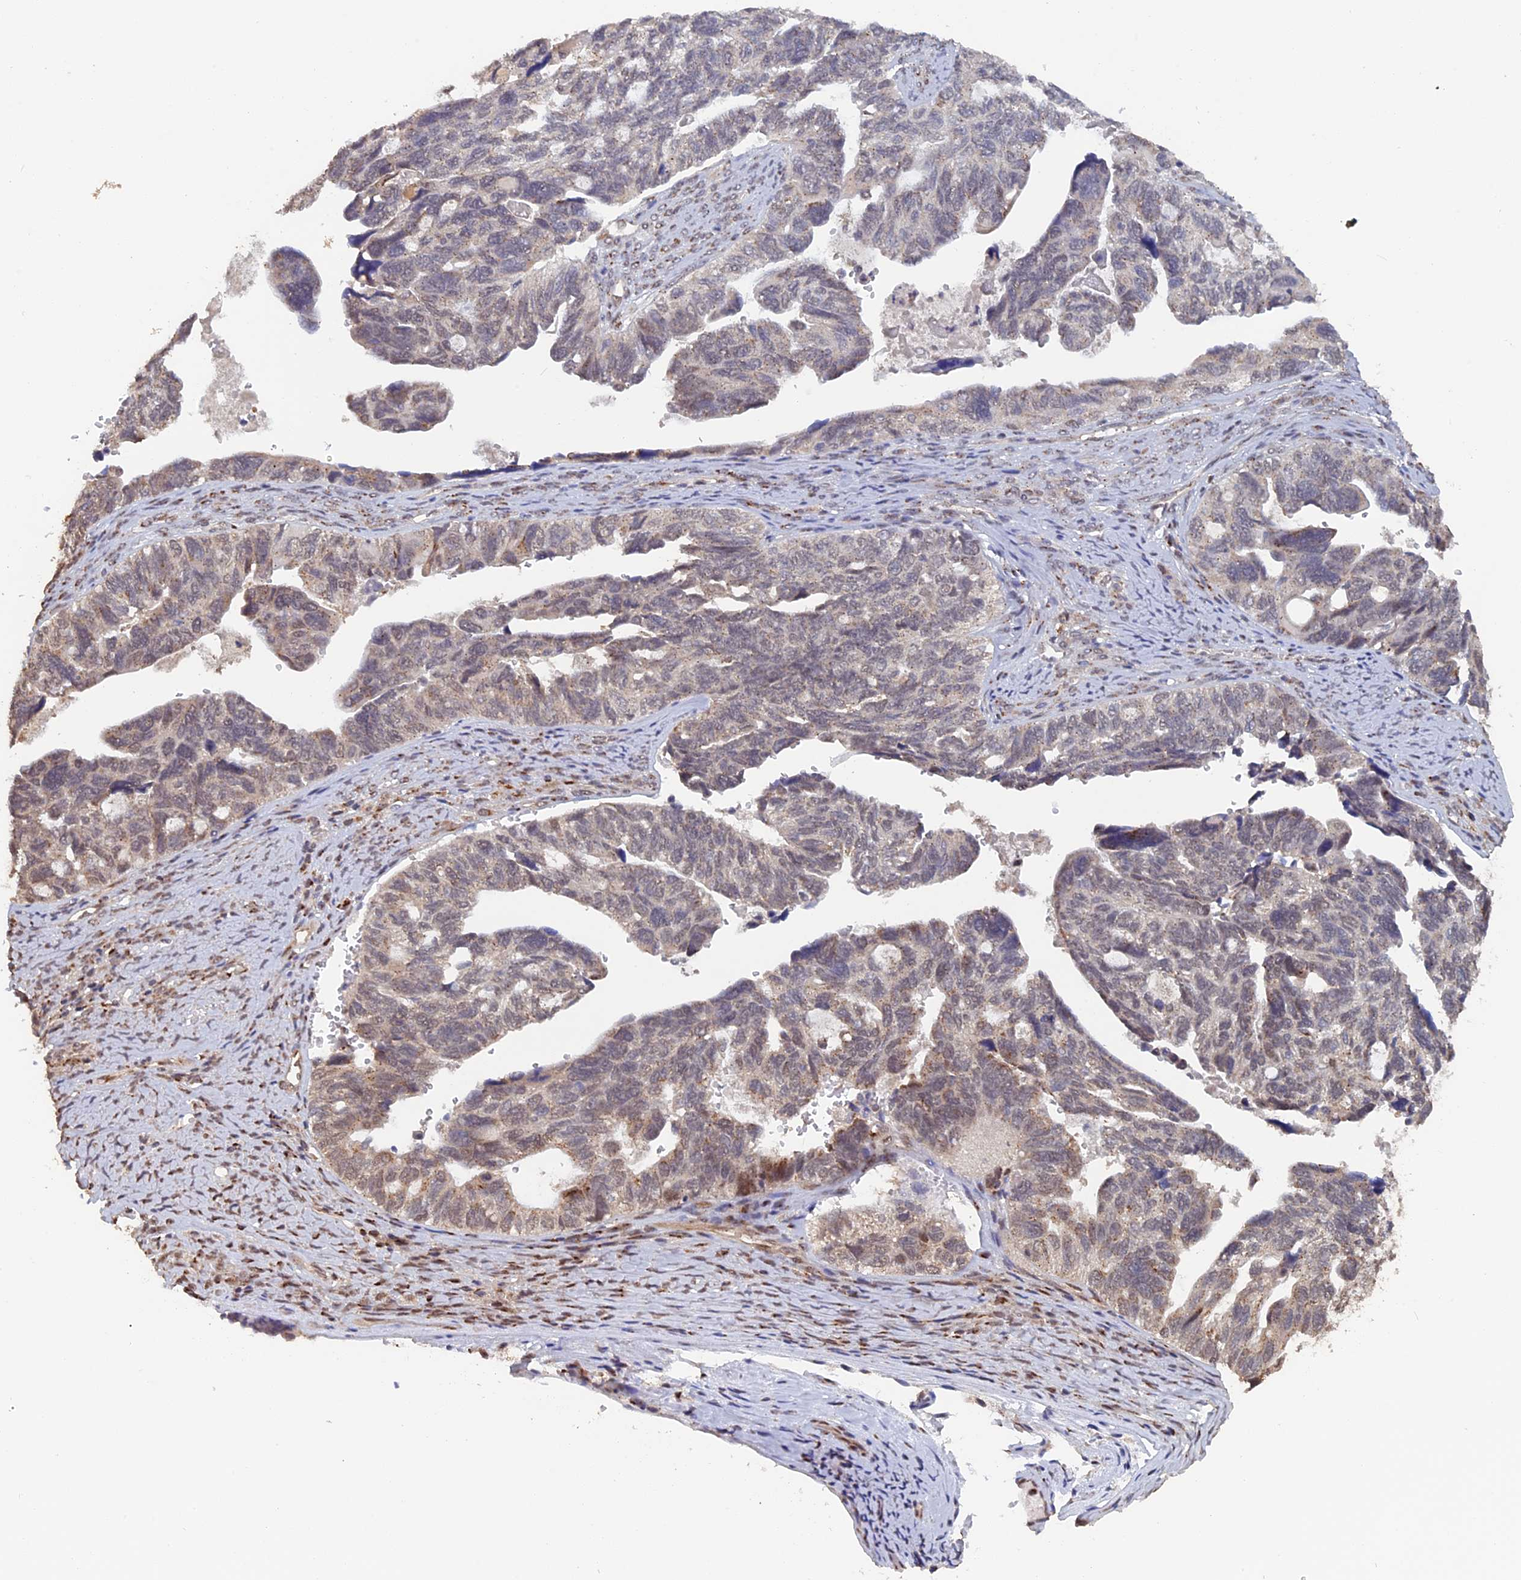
{"staining": {"intensity": "moderate", "quantity": "<25%", "location": "cytoplasmic/membranous"}, "tissue": "ovarian cancer", "cell_type": "Tumor cells", "image_type": "cancer", "snomed": [{"axis": "morphology", "description": "Cystadenocarcinoma, serous, NOS"}, {"axis": "topography", "description": "Ovary"}], "caption": "Ovarian cancer (serous cystadenocarcinoma) was stained to show a protein in brown. There is low levels of moderate cytoplasmic/membranous staining in approximately <25% of tumor cells.", "gene": "PIGQ", "patient": {"sex": "female", "age": 79}}